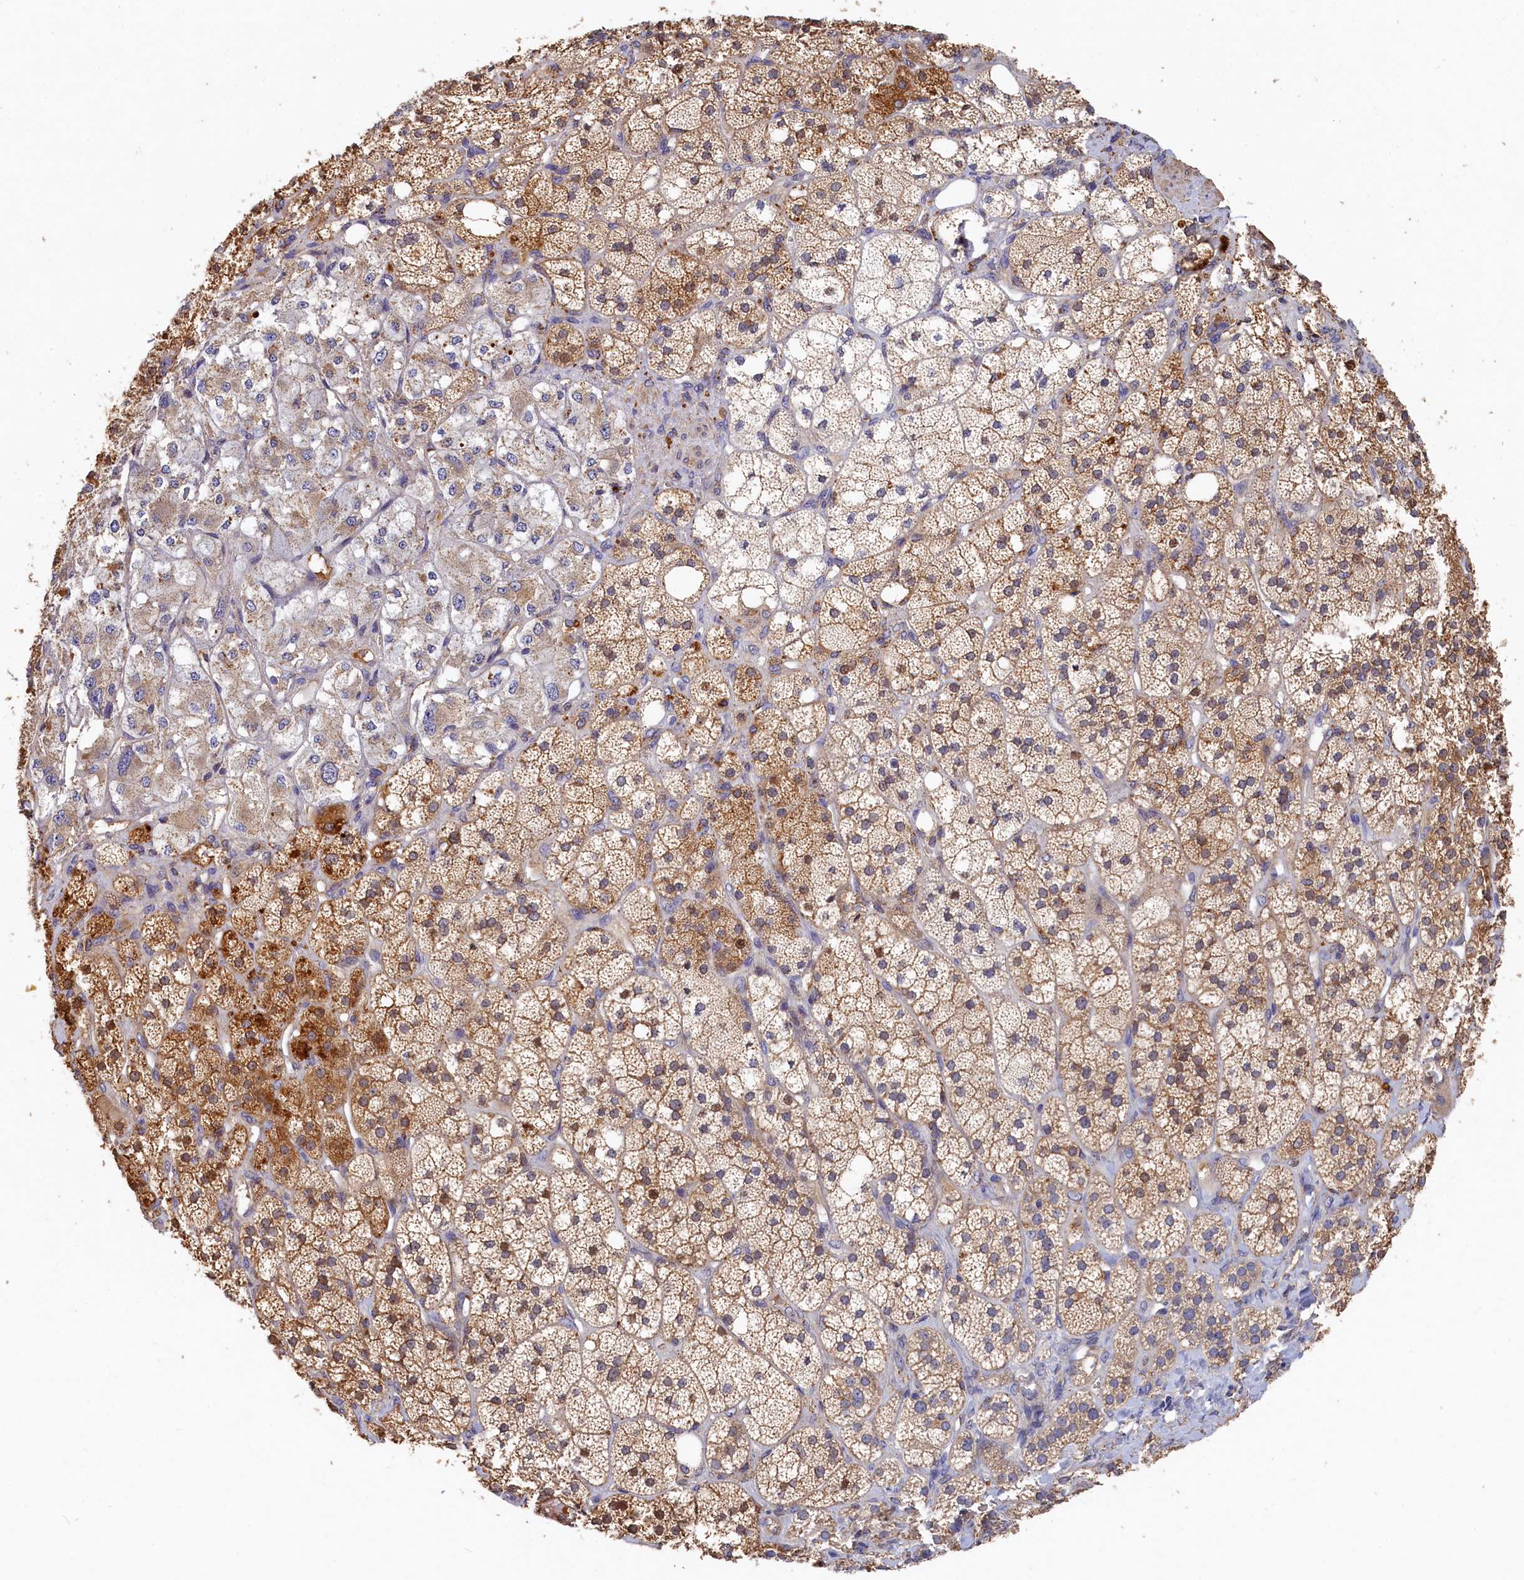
{"staining": {"intensity": "moderate", "quantity": ">75%", "location": "cytoplasmic/membranous,nuclear"}, "tissue": "adrenal gland", "cell_type": "Glandular cells", "image_type": "normal", "snomed": [{"axis": "morphology", "description": "Normal tissue, NOS"}, {"axis": "topography", "description": "Adrenal gland"}], "caption": "Unremarkable adrenal gland shows moderate cytoplasmic/membranous,nuclear expression in approximately >75% of glandular cells The protein of interest is shown in brown color, while the nuclei are stained blue..", "gene": "DHRS11", "patient": {"sex": "male", "age": 61}}